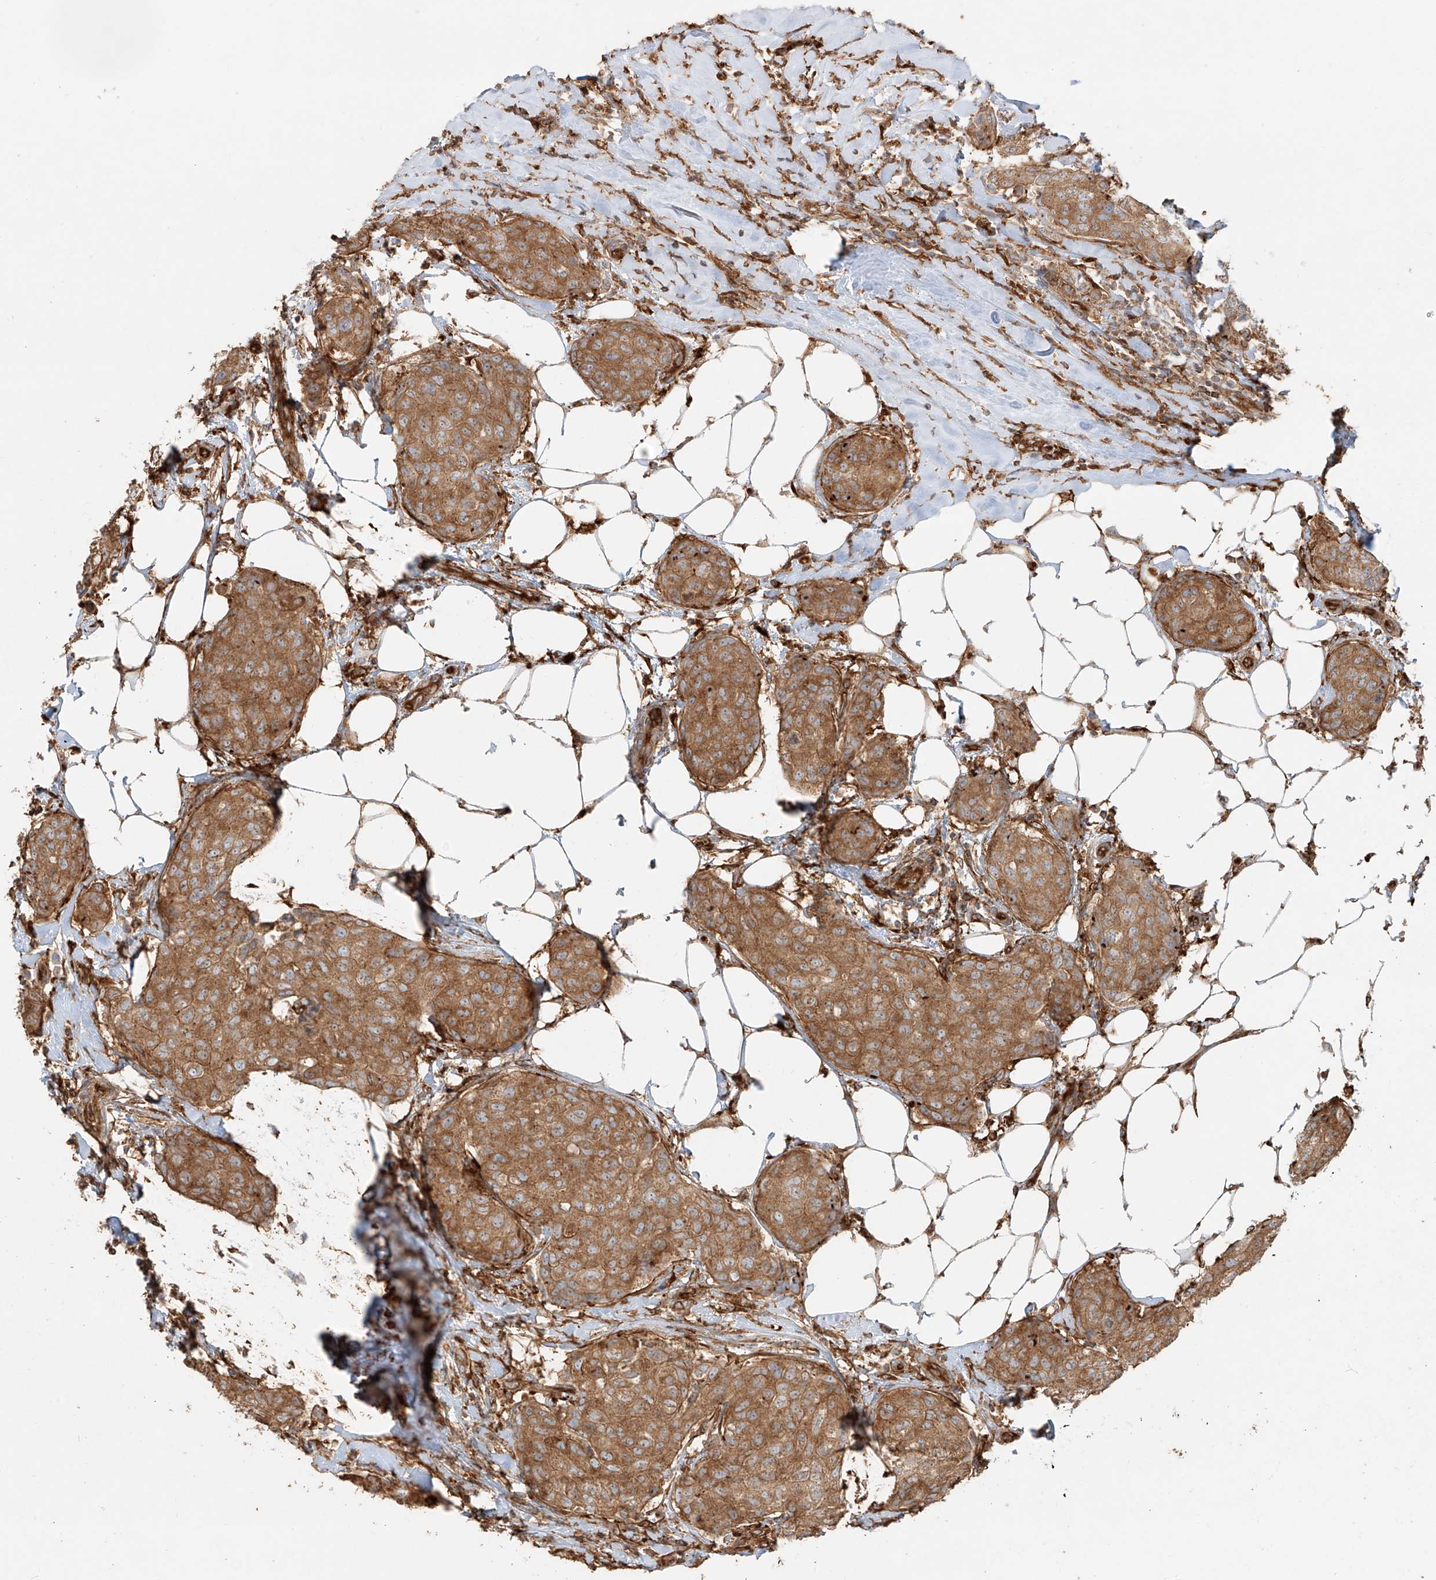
{"staining": {"intensity": "moderate", "quantity": ">75%", "location": "cytoplasmic/membranous"}, "tissue": "breast cancer", "cell_type": "Tumor cells", "image_type": "cancer", "snomed": [{"axis": "morphology", "description": "Duct carcinoma"}, {"axis": "topography", "description": "Breast"}], "caption": "Breast intraductal carcinoma stained with DAB (3,3'-diaminobenzidine) immunohistochemistry demonstrates medium levels of moderate cytoplasmic/membranous expression in approximately >75% of tumor cells. The staining was performed using DAB, with brown indicating positive protein expression. Nuclei are stained blue with hematoxylin.", "gene": "SNX9", "patient": {"sex": "female", "age": 80}}